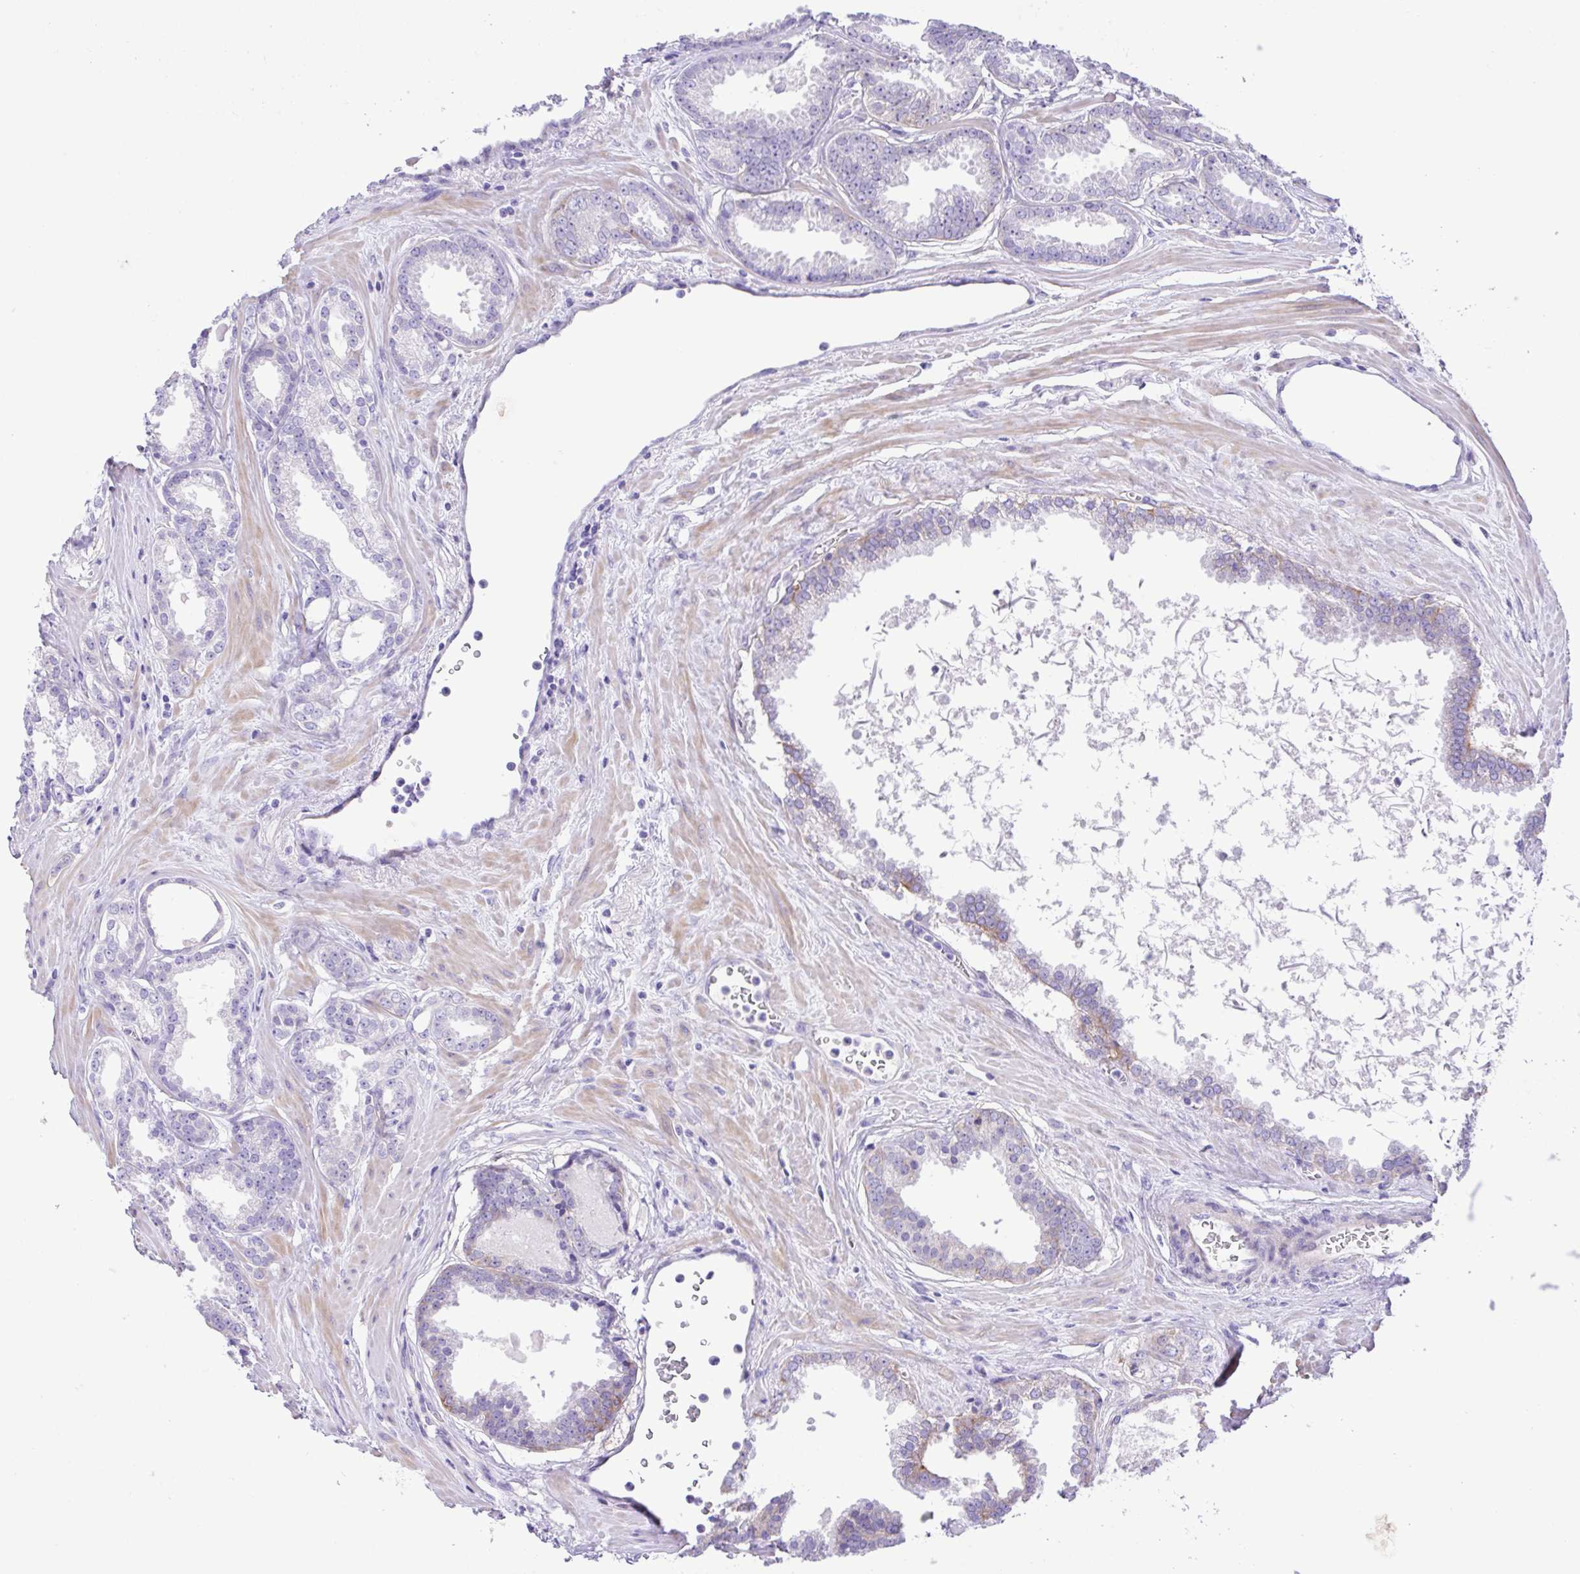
{"staining": {"intensity": "negative", "quantity": "none", "location": "none"}, "tissue": "prostate cancer", "cell_type": "Tumor cells", "image_type": "cancer", "snomed": [{"axis": "morphology", "description": "Adenocarcinoma, Low grade"}, {"axis": "topography", "description": "Prostate"}], "caption": "The image displays no staining of tumor cells in low-grade adenocarcinoma (prostate).", "gene": "ISM2", "patient": {"sex": "male", "age": 65}}